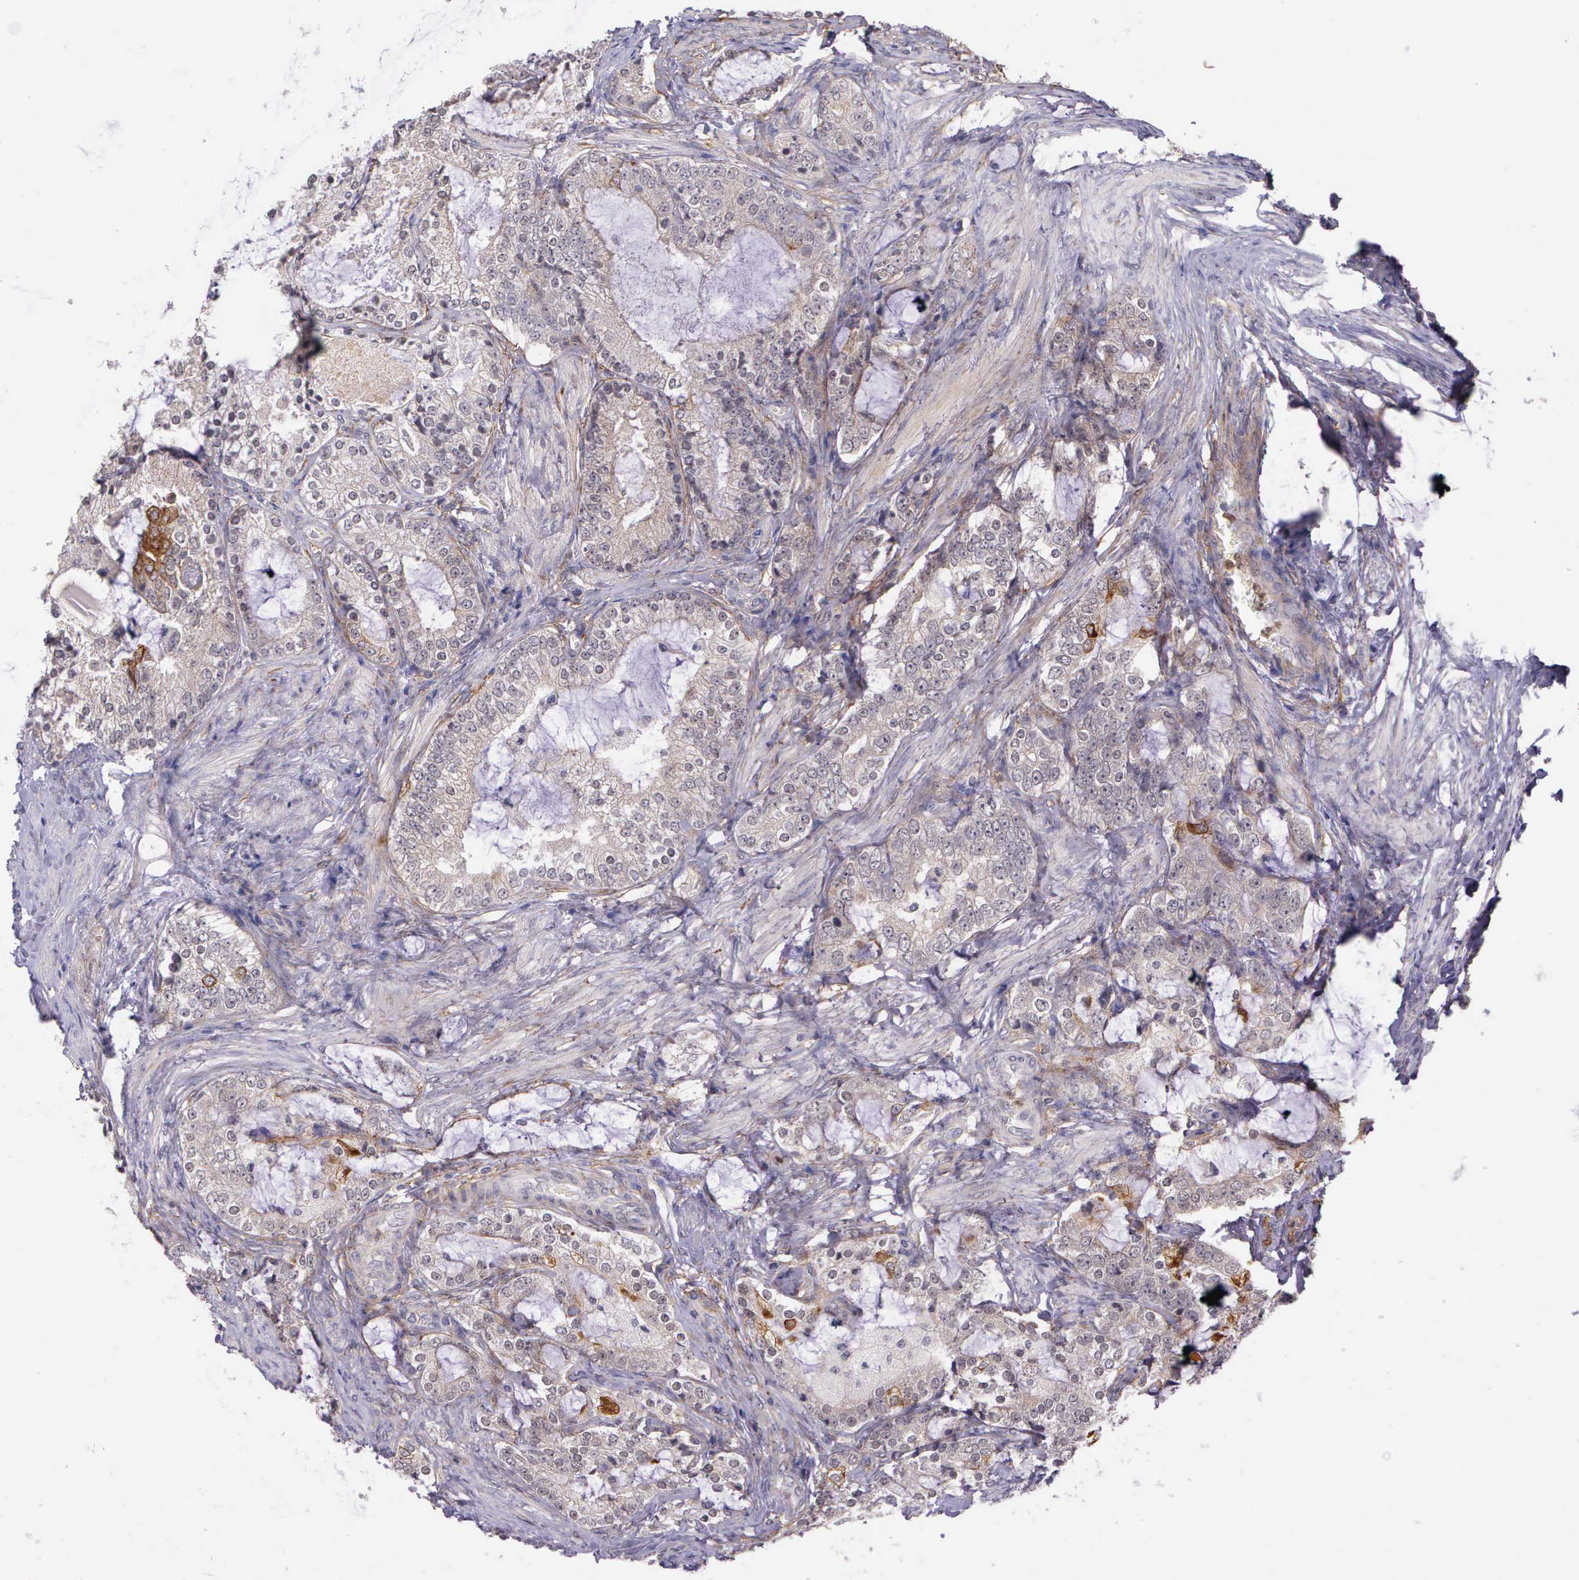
{"staining": {"intensity": "strong", "quantity": "<25%", "location": "cytoplasmic/membranous"}, "tissue": "prostate cancer", "cell_type": "Tumor cells", "image_type": "cancer", "snomed": [{"axis": "morphology", "description": "Adenocarcinoma, High grade"}, {"axis": "topography", "description": "Prostate"}], "caption": "Tumor cells reveal strong cytoplasmic/membranous positivity in approximately <25% of cells in prostate high-grade adenocarcinoma.", "gene": "PRICKLE3", "patient": {"sex": "male", "age": 63}}